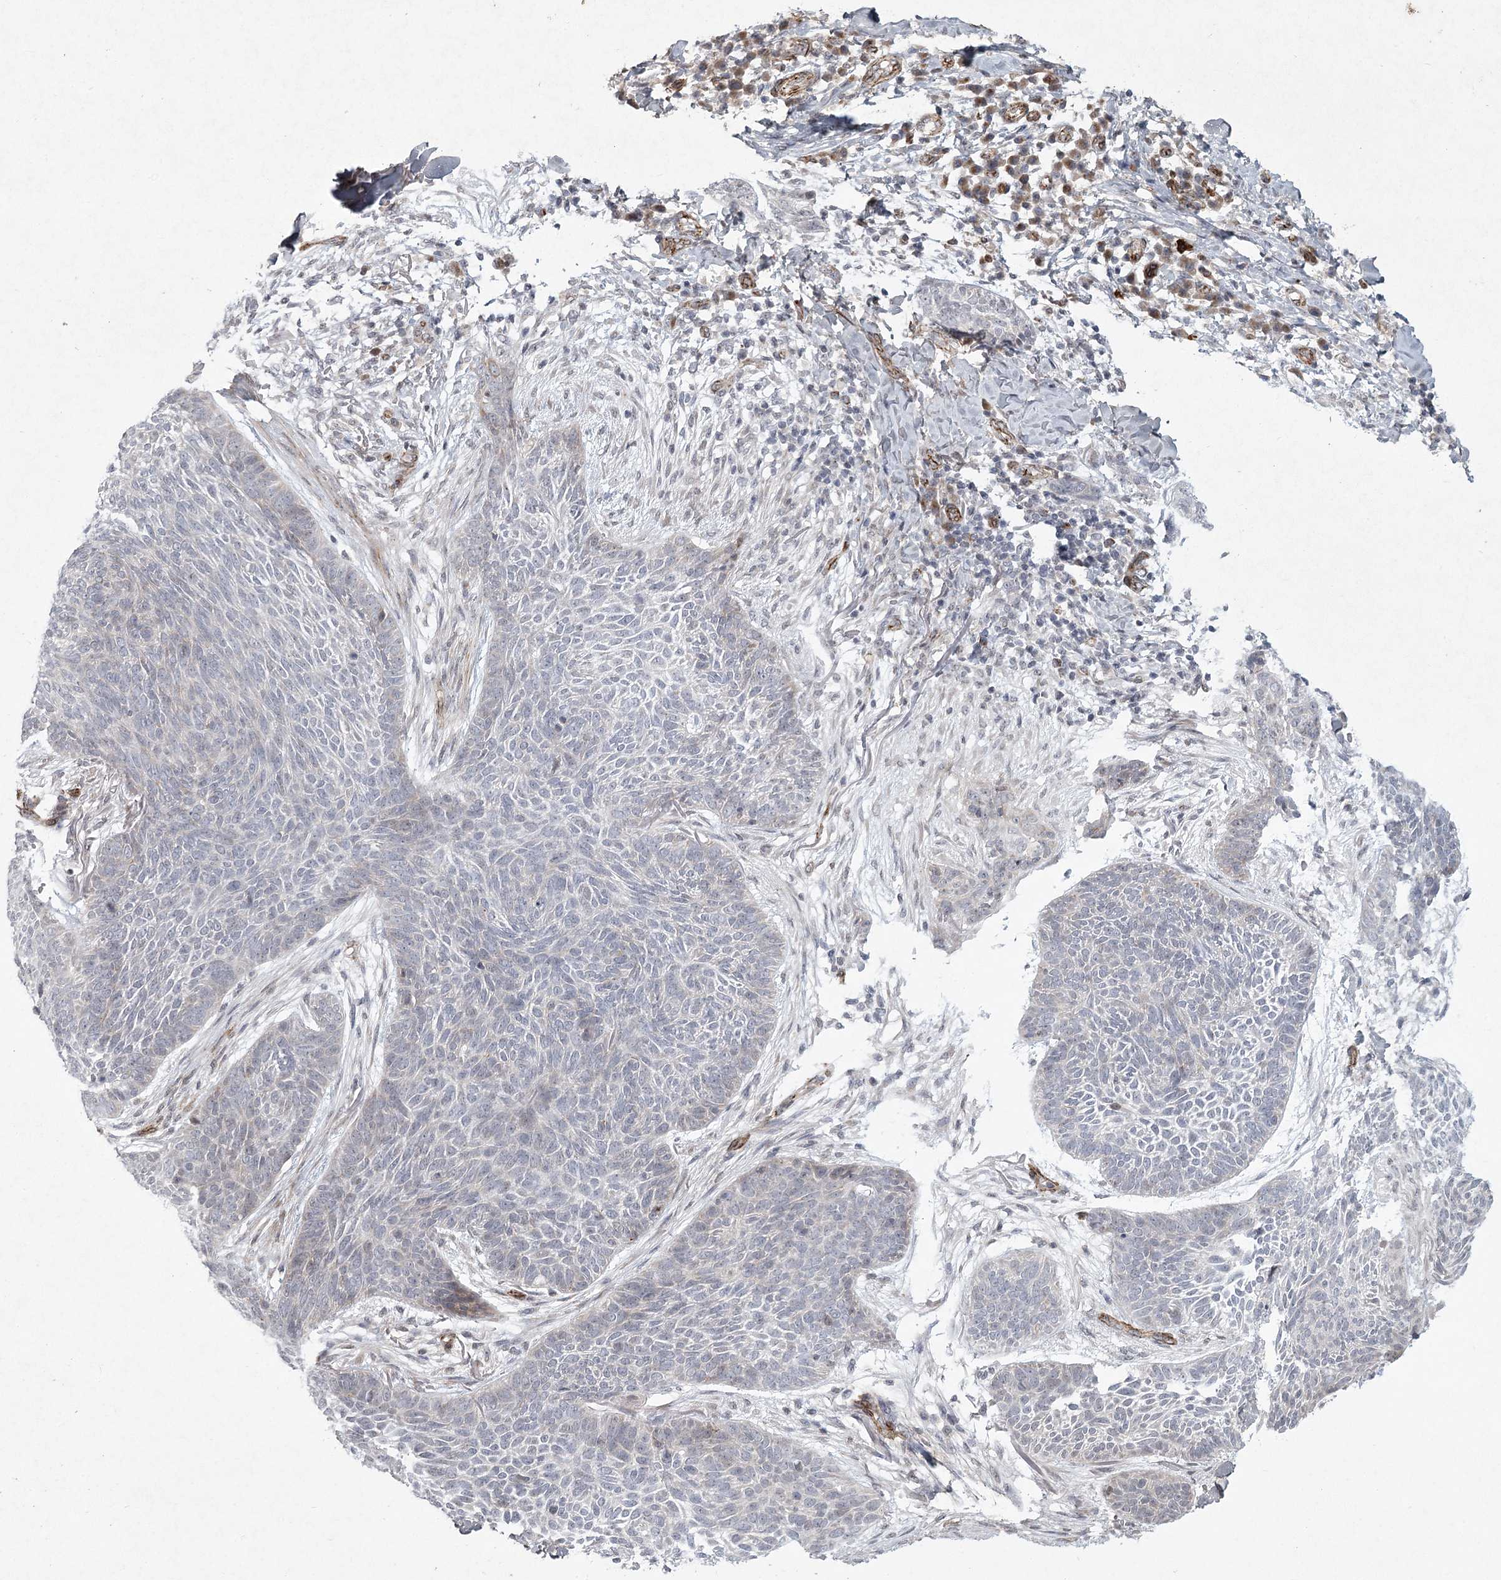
{"staining": {"intensity": "negative", "quantity": "none", "location": "none"}, "tissue": "skin cancer", "cell_type": "Tumor cells", "image_type": "cancer", "snomed": [{"axis": "morphology", "description": "Basal cell carcinoma"}, {"axis": "topography", "description": "Skin"}], "caption": "IHC photomicrograph of basal cell carcinoma (skin) stained for a protein (brown), which shows no positivity in tumor cells.", "gene": "MEPE", "patient": {"sex": "male", "age": 85}}